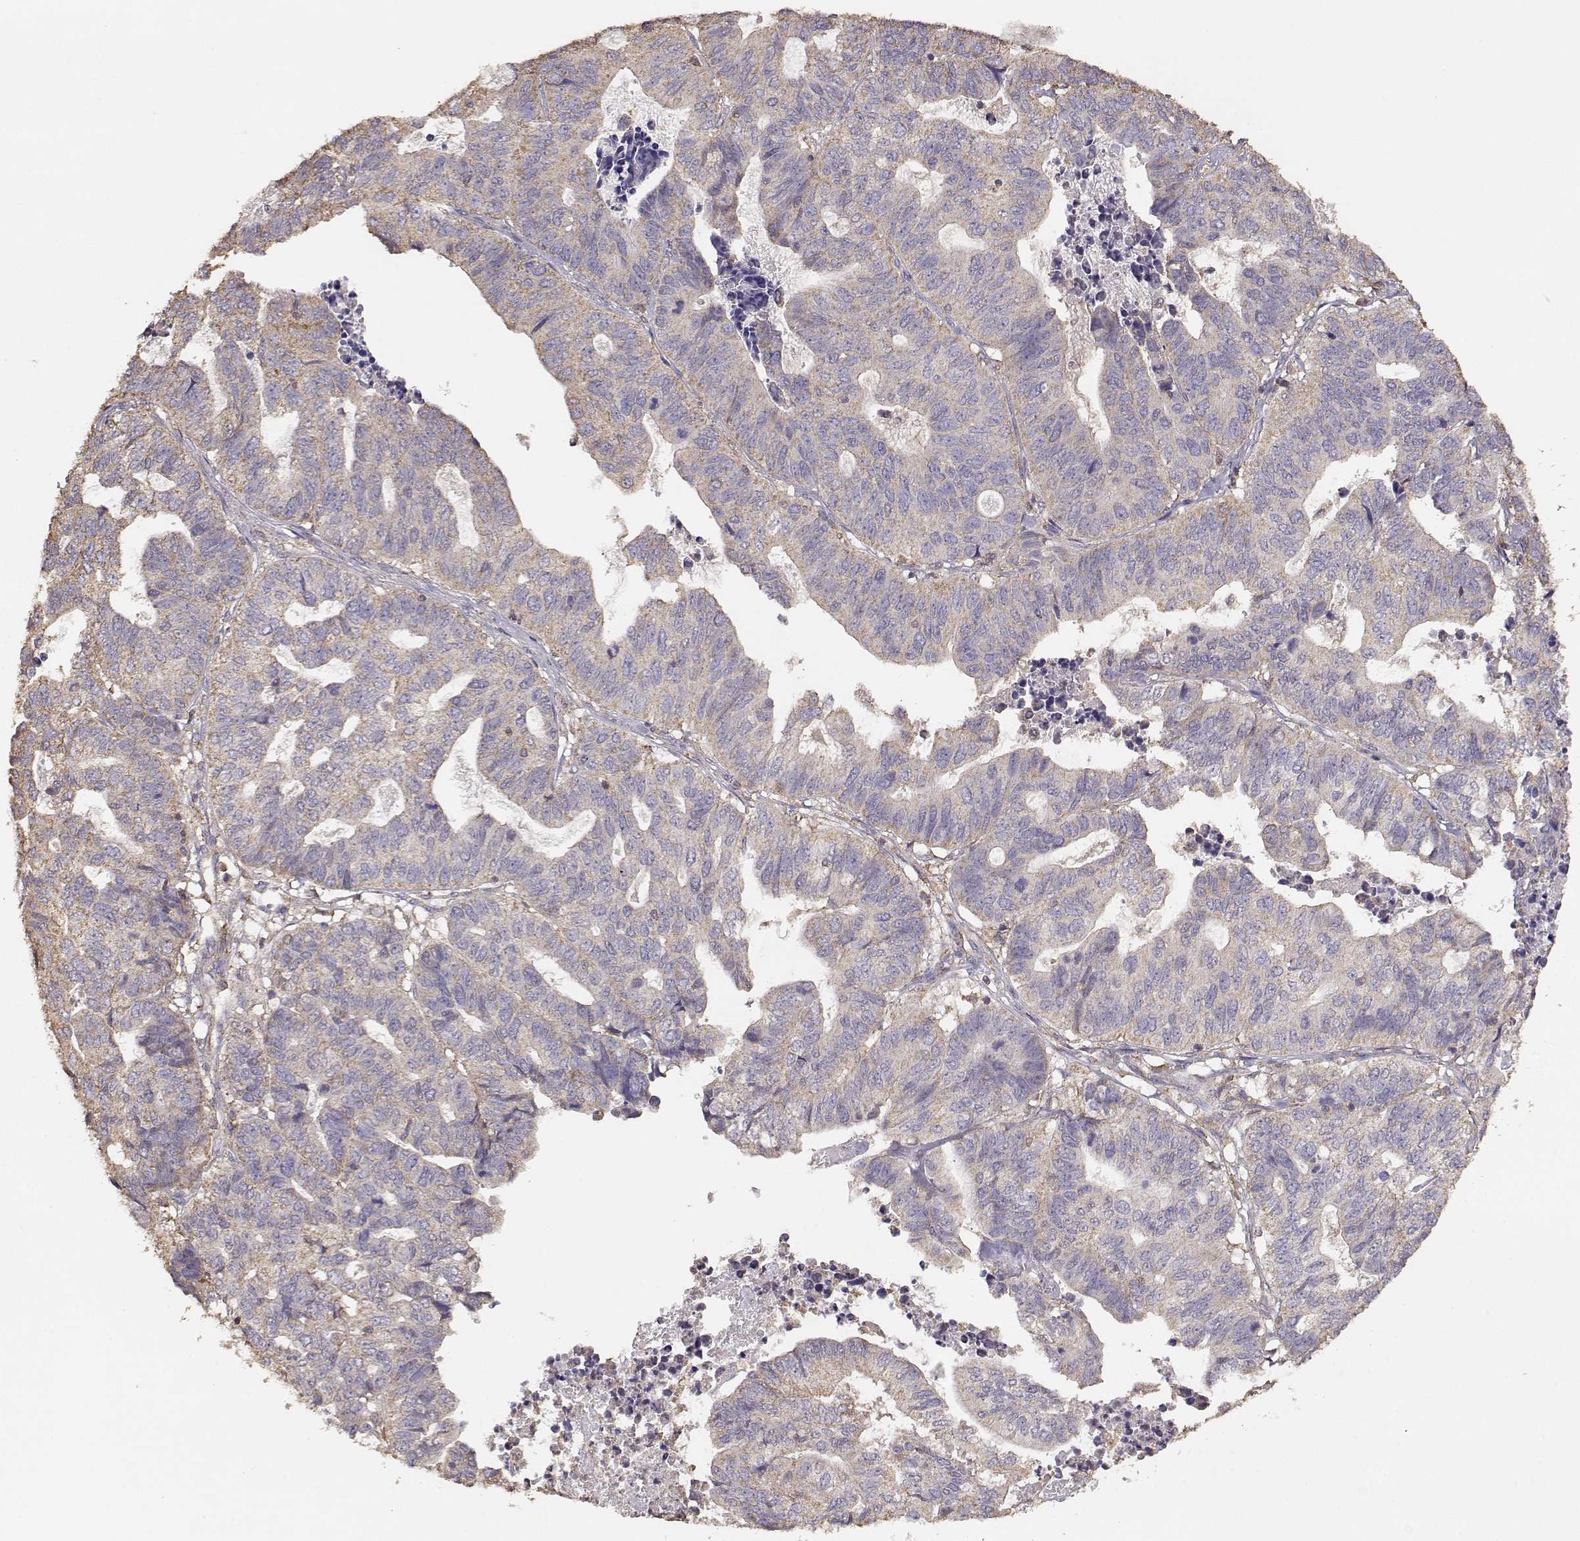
{"staining": {"intensity": "weak", "quantity": "25%-75%", "location": "cytoplasmic/membranous"}, "tissue": "stomach cancer", "cell_type": "Tumor cells", "image_type": "cancer", "snomed": [{"axis": "morphology", "description": "Adenocarcinoma, NOS"}, {"axis": "topography", "description": "Stomach, upper"}], "caption": "Tumor cells show weak cytoplasmic/membranous positivity in approximately 25%-75% of cells in stomach cancer (adenocarcinoma). The protein of interest is shown in brown color, while the nuclei are stained blue.", "gene": "TARS3", "patient": {"sex": "female", "age": 67}}